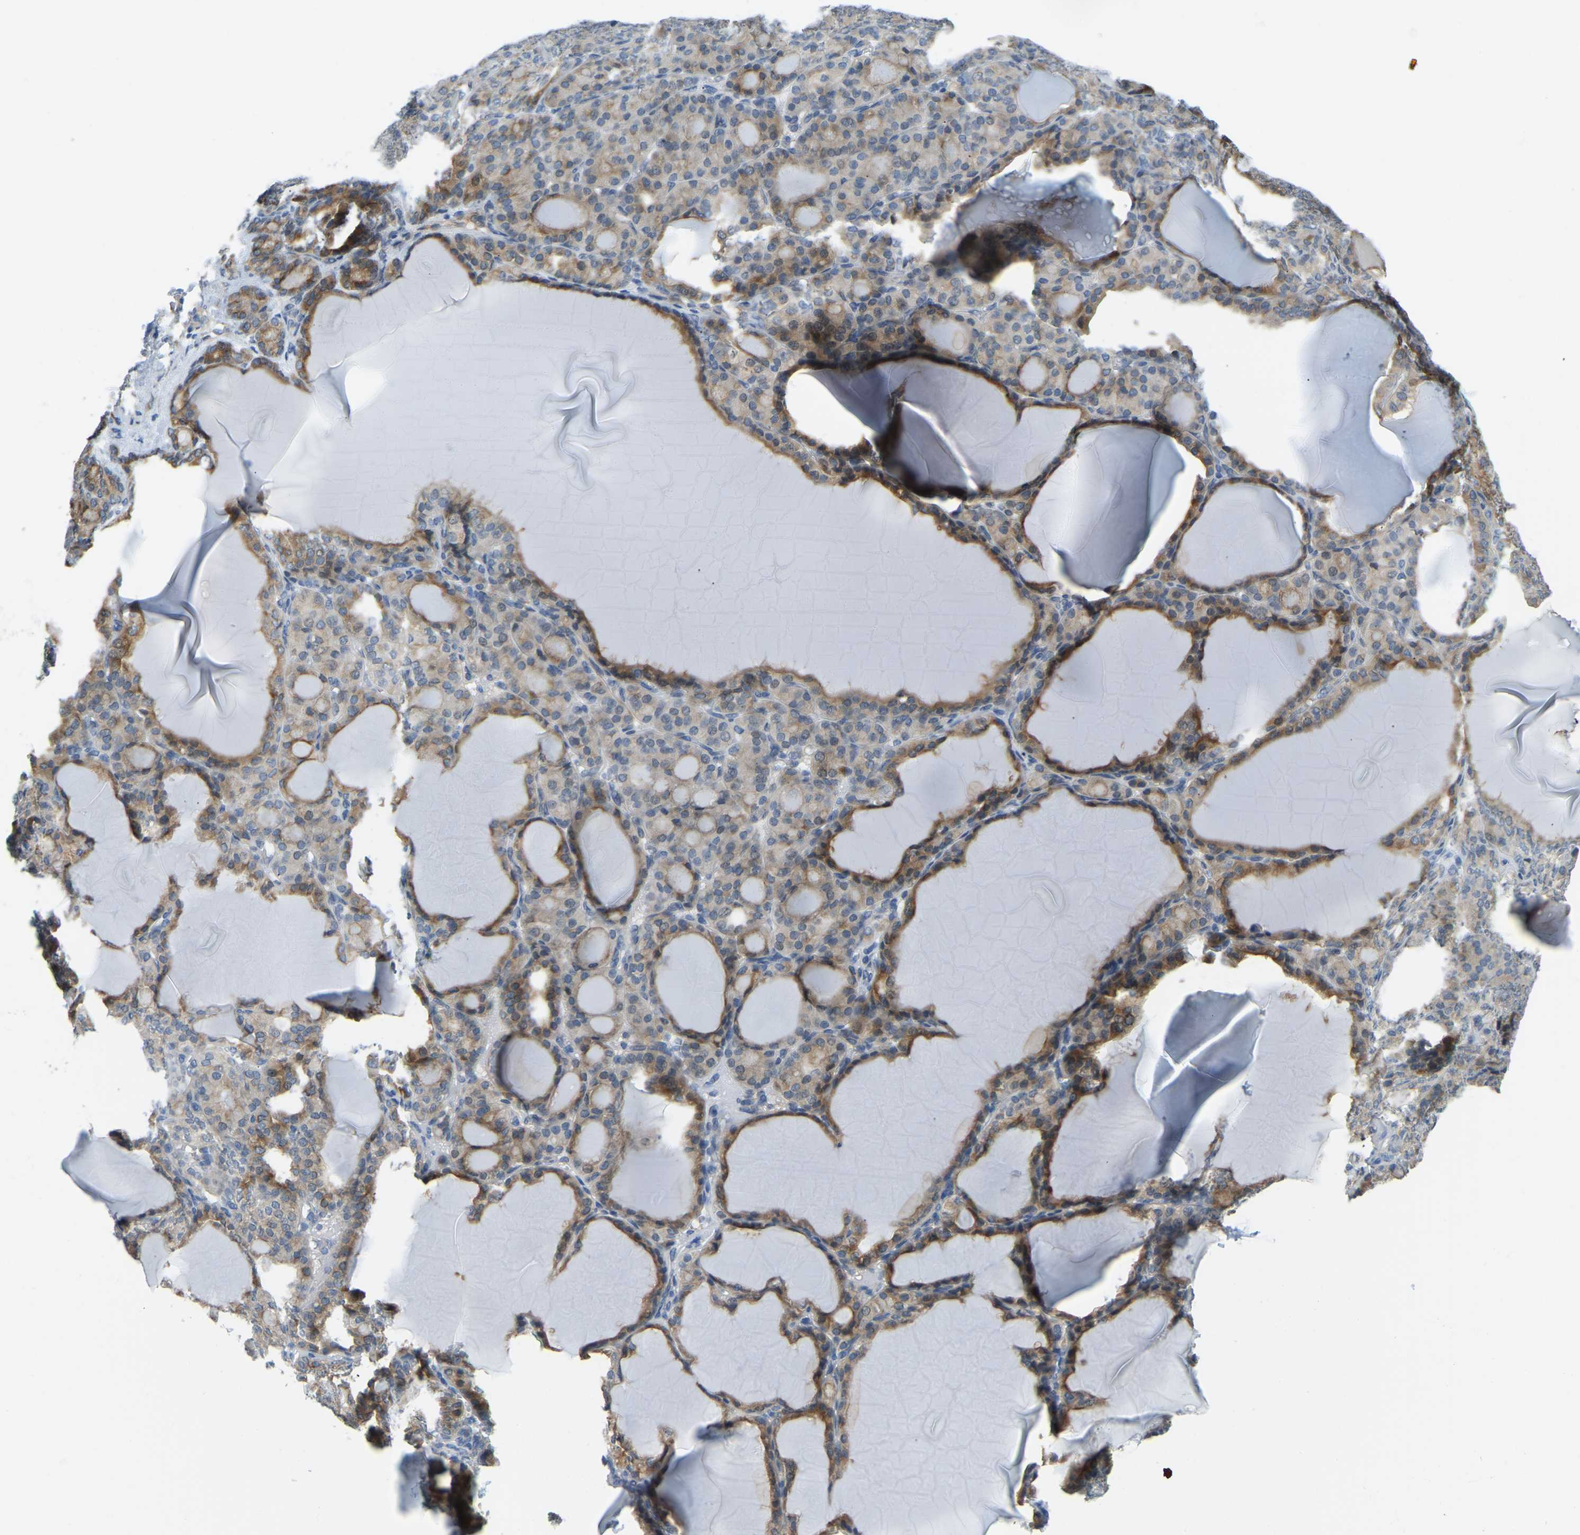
{"staining": {"intensity": "moderate", "quantity": ">75%", "location": "cytoplasmic/membranous"}, "tissue": "thyroid gland", "cell_type": "Glandular cells", "image_type": "normal", "snomed": [{"axis": "morphology", "description": "Normal tissue, NOS"}, {"axis": "topography", "description": "Thyroid gland"}], "caption": "Moderate cytoplasmic/membranous expression for a protein is present in approximately >75% of glandular cells of benign thyroid gland using immunohistochemistry (IHC).", "gene": "NME8", "patient": {"sex": "female", "age": 28}}